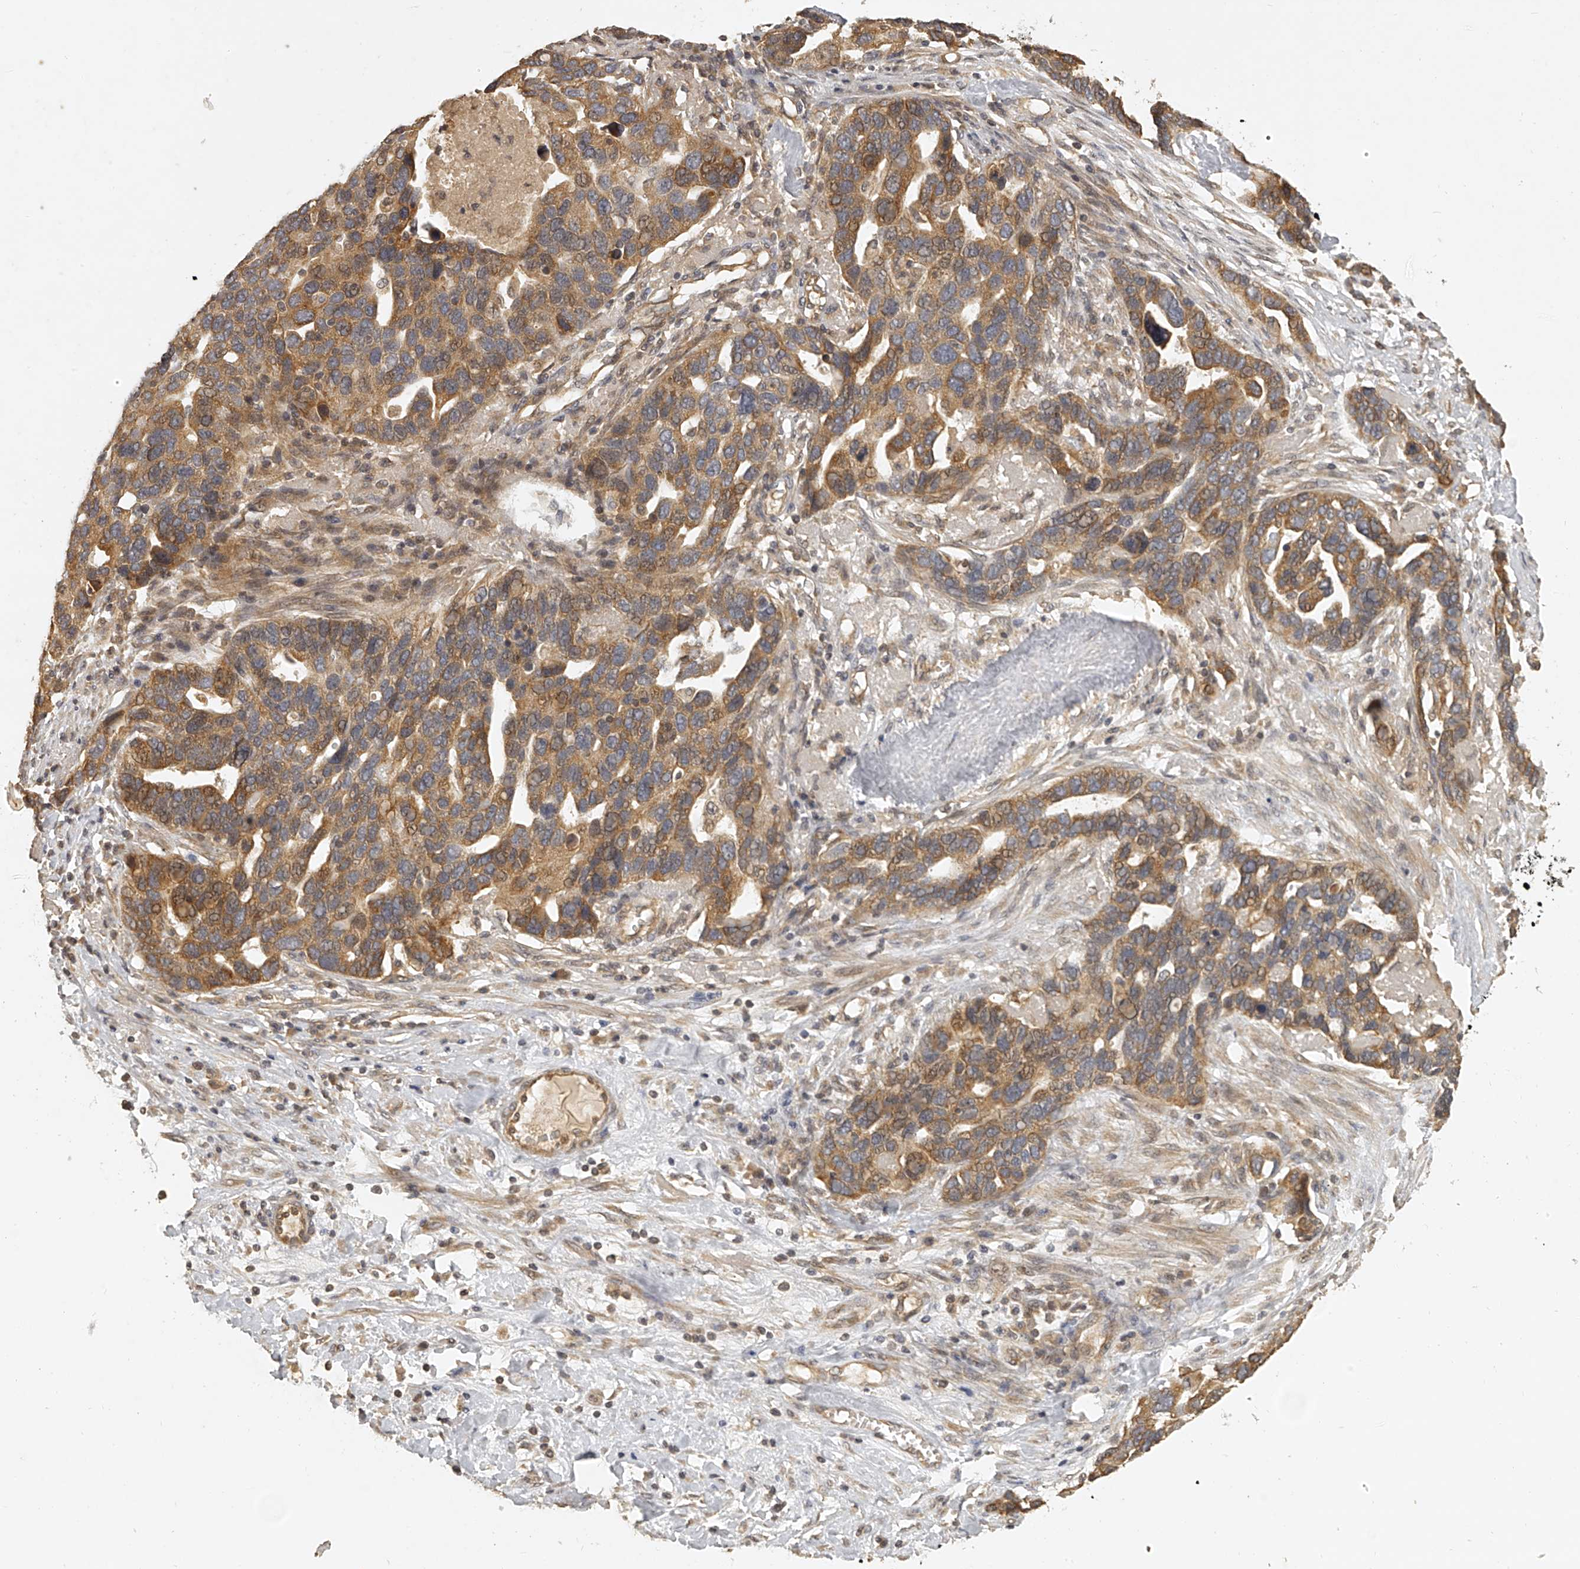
{"staining": {"intensity": "moderate", "quantity": ">75%", "location": "cytoplasmic/membranous"}, "tissue": "ovarian cancer", "cell_type": "Tumor cells", "image_type": "cancer", "snomed": [{"axis": "morphology", "description": "Cystadenocarcinoma, serous, NOS"}, {"axis": "topography", "description": "Ovary"}], "caption": "Ovarian serous cystadenocarcinoma stained for a protein (brown) demonstrates moderate cytoplasmic/membranous positive staining in approximately >75% of tumor cells.", "gene": "NFS1", "patient": {"sex": "female", "age": 54}}